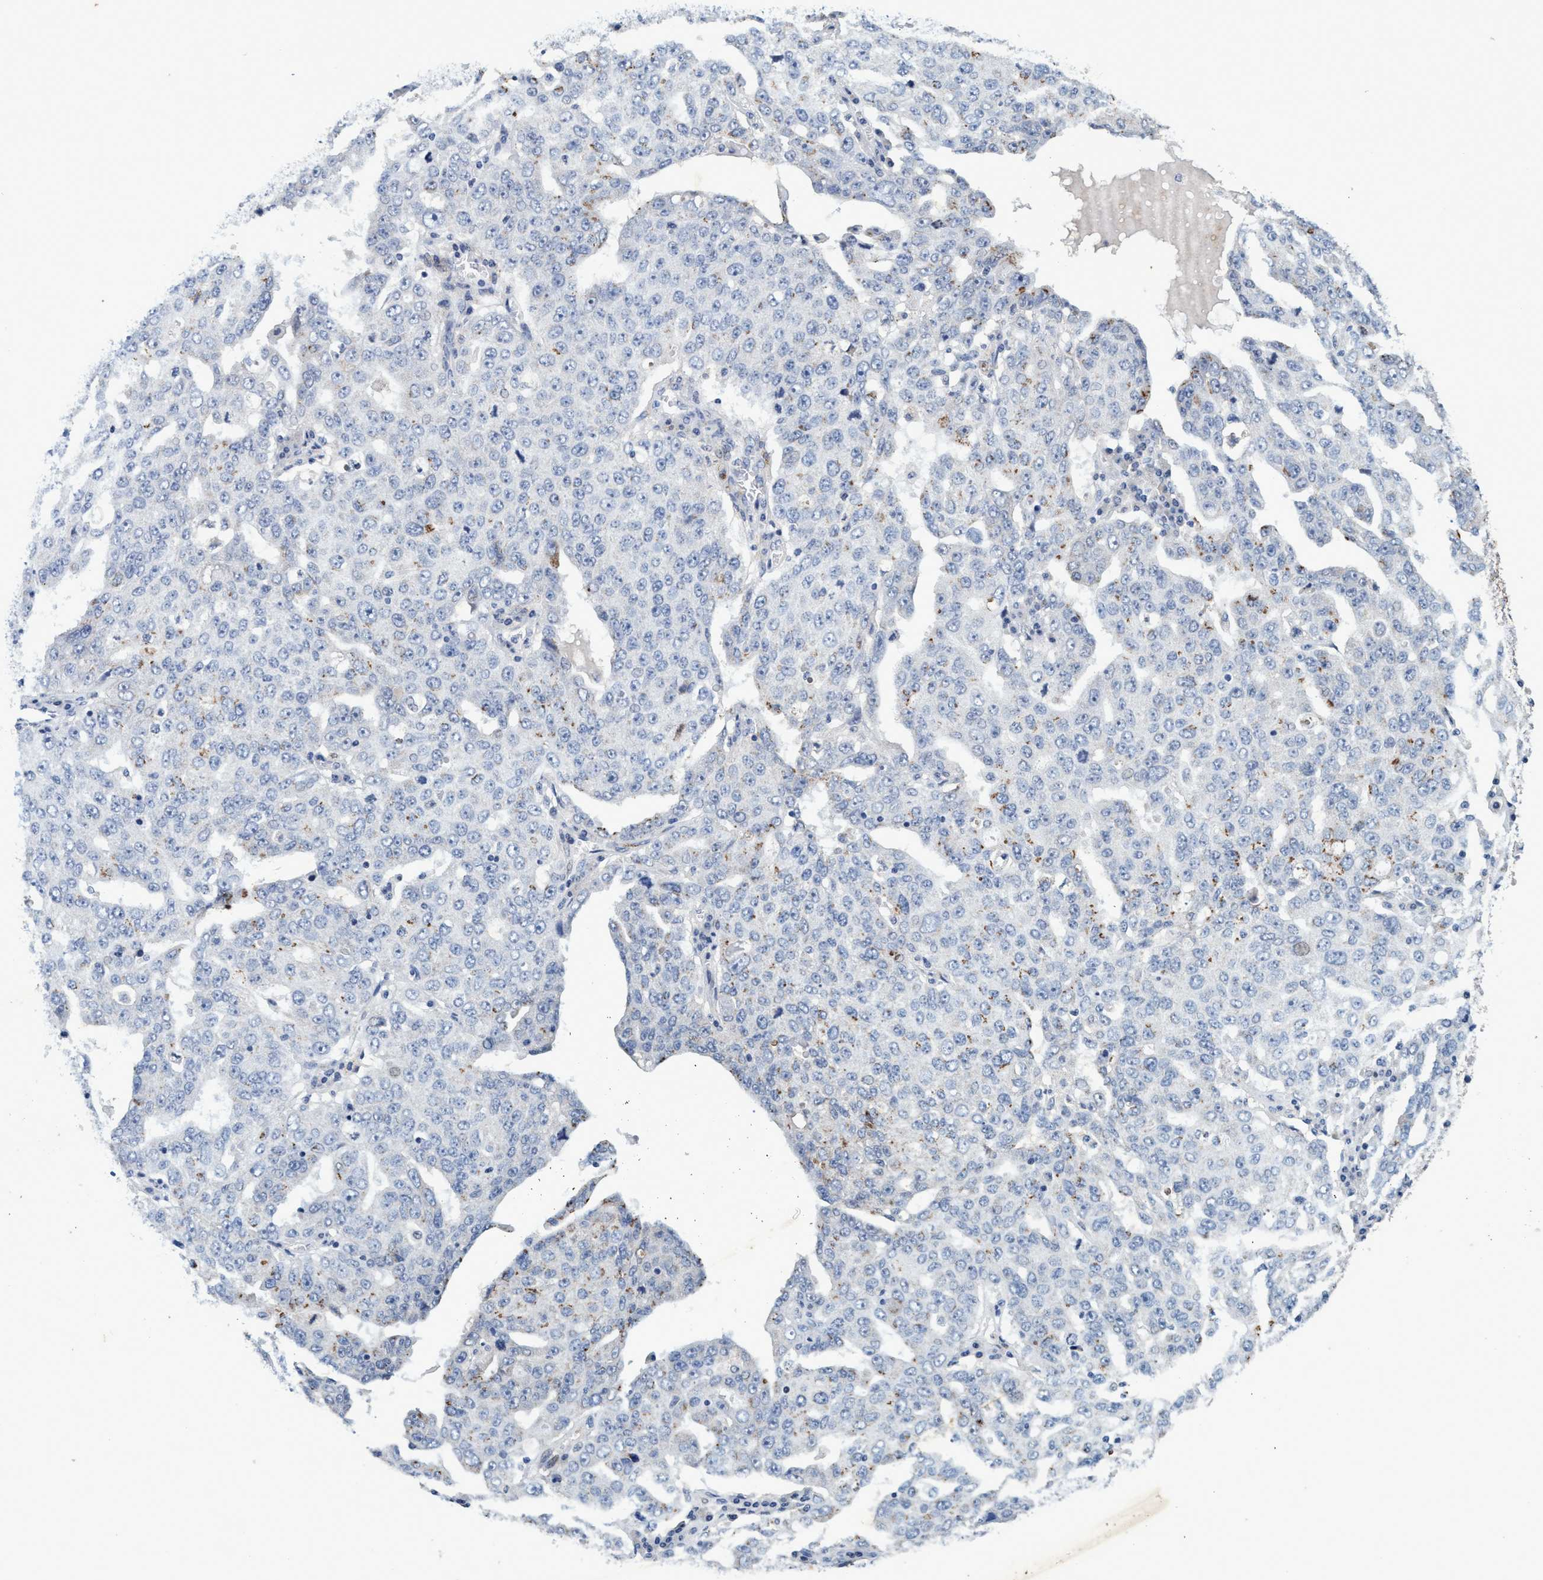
{"staining": {"intensity": "weak", "quantity": "<25%", "location": "cytoplasmic/membranous"}, "tissue": "ovarian cancer", "cell_type": "Tumor cells", "image_type": "cancer", "snomed": [{"axis": "morphology", "description": "Carcinoma, endometroid"}, {"axis": "topography", "description": "Ovary"}], "caption": "This is a image of immunohistochemistry staining of ovarian endometroid carcinoma, which shows no positivity in tumor cells.", "gene": "GRB14", "patient": {"sex": "female", "age": 62}}